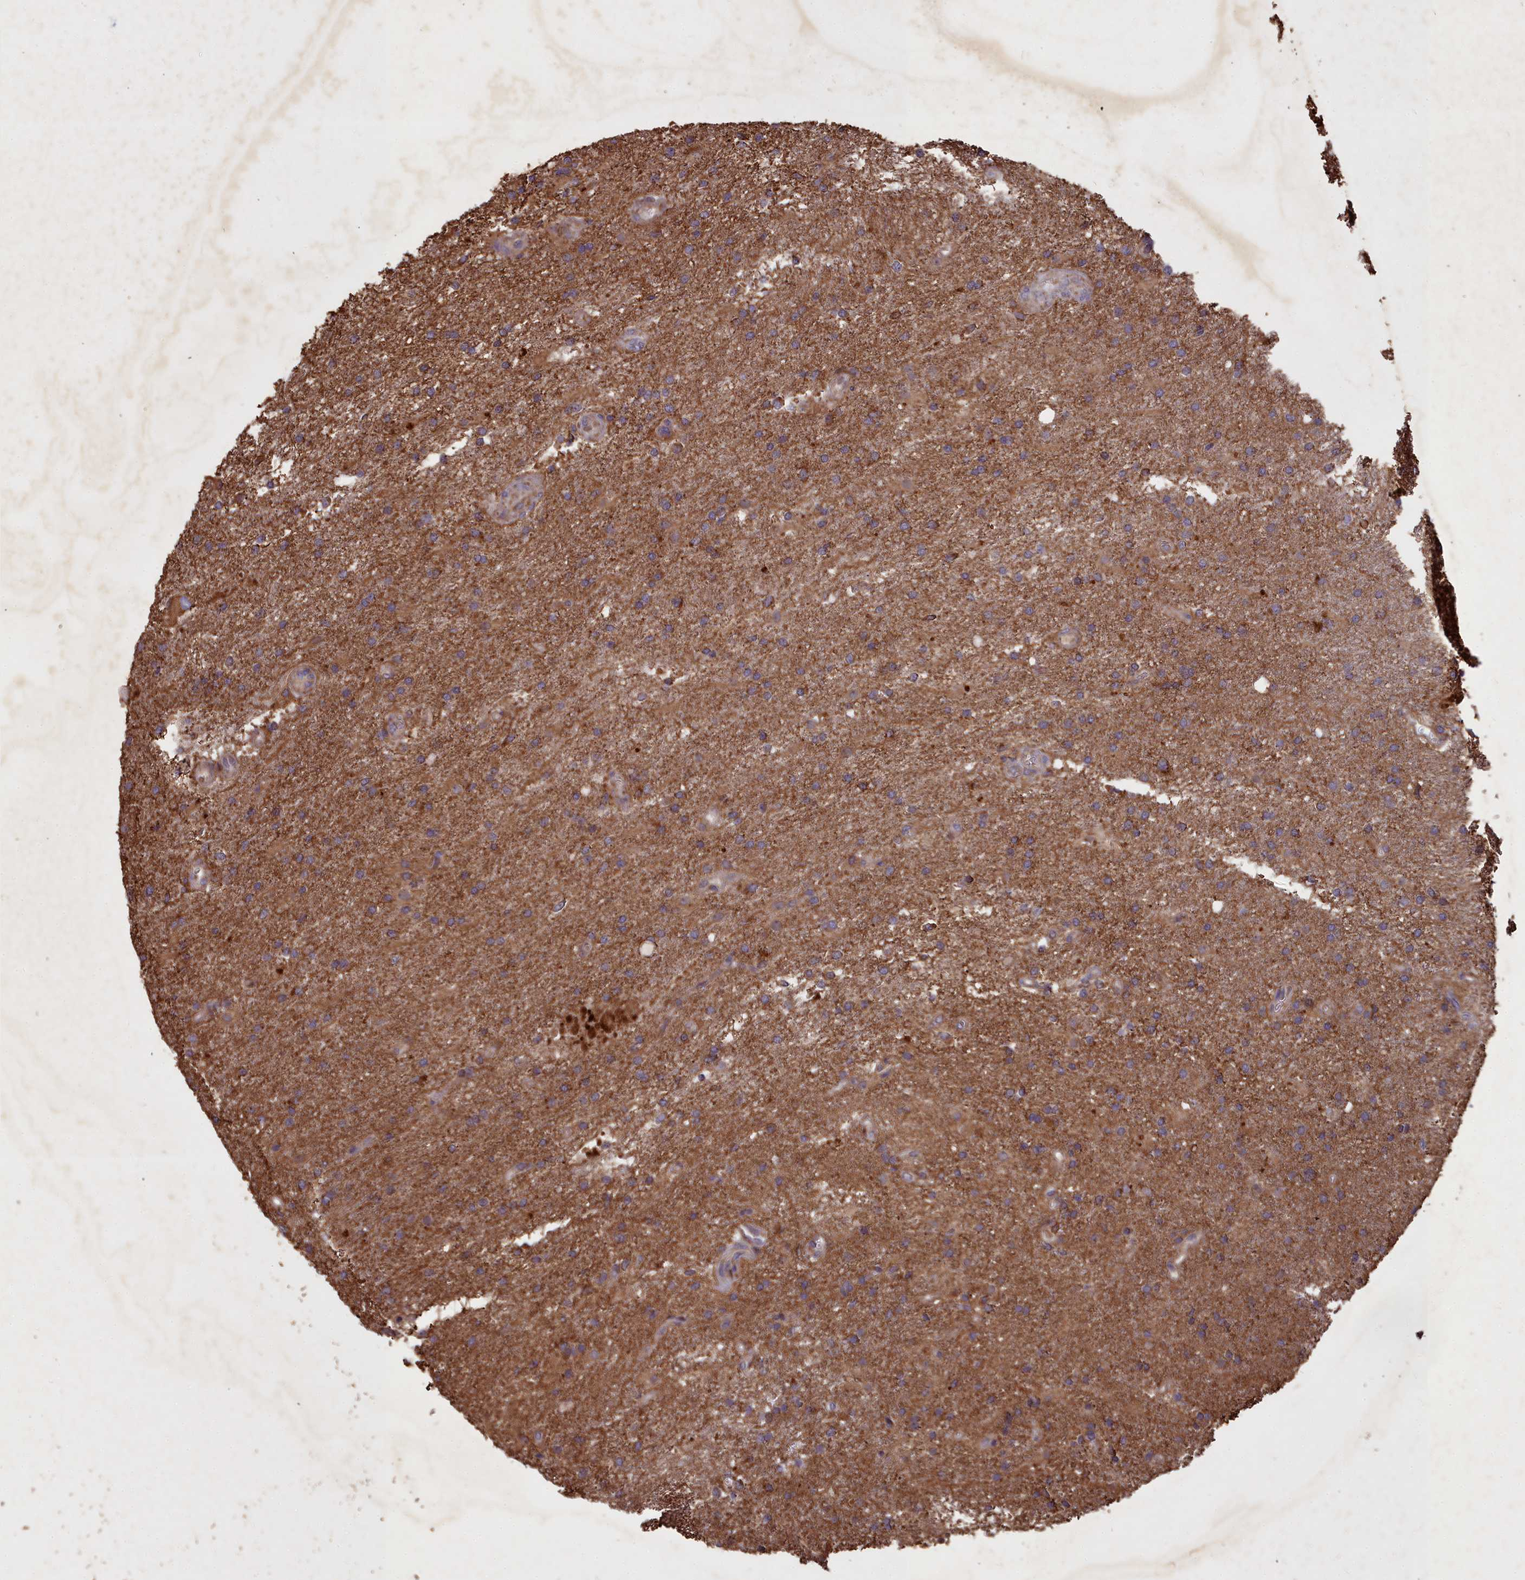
{"staining": {"intensity": "moderate", "quantity": ">75%", "location": "cytoplasmic/membranous"}, "tissue": "glioma", "cell_type": "Tumor cells", "image_type": "cancer", "snomed": [{"axis": "morphology", "description": "Glioma, malignant, Low grade"}, {"axis": "topography", "description": "Brain"}], "caption": "Immunohistochemistry (IHC) histopathology image of human low-grade glioma (malignant) stained for a protein (brown), which exhibits medium levels of moderate cytoplasmic/membranous staining in approximately >75% of tumor cells.", "gene": "COX11", "patient": {"sex": "male", "age": 66}}